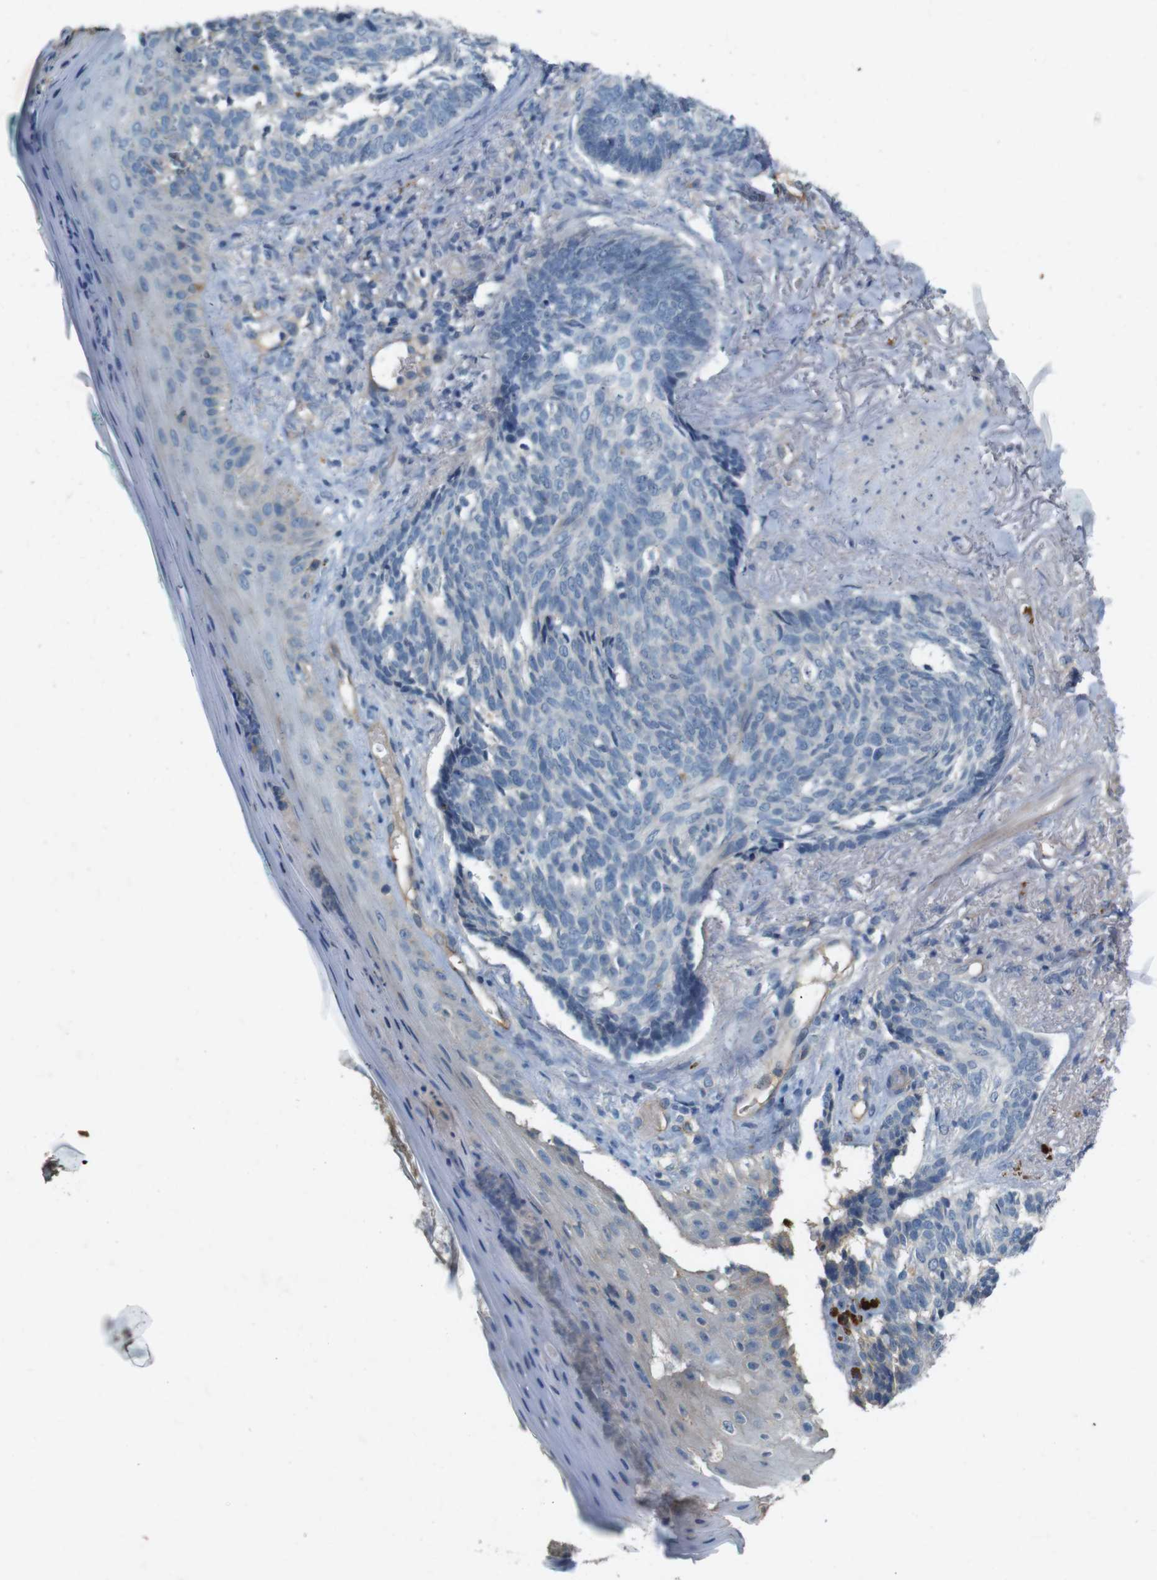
{"staining": {"intensity": "negative", "quantity": "none", "location": "none"}, "tissue": "skin cancer", "cell_type": "Tumor cells", "image_type": "cancer", "snomed": [{"axis": "morphology", "description": "Basal cell carcinoma"}, {"axis": "topography", "description": "Skin"}], "caption": "A high-resolution histopathology image shows immunohistochemistry (IHC) staining of basal cell carcinoma (skin), which shows no significant staining in tumor cells. (DAB IHC with hematoxylin counter stain).", "gene": "PVR", "patient": {"sex": "male", "age": 43}}